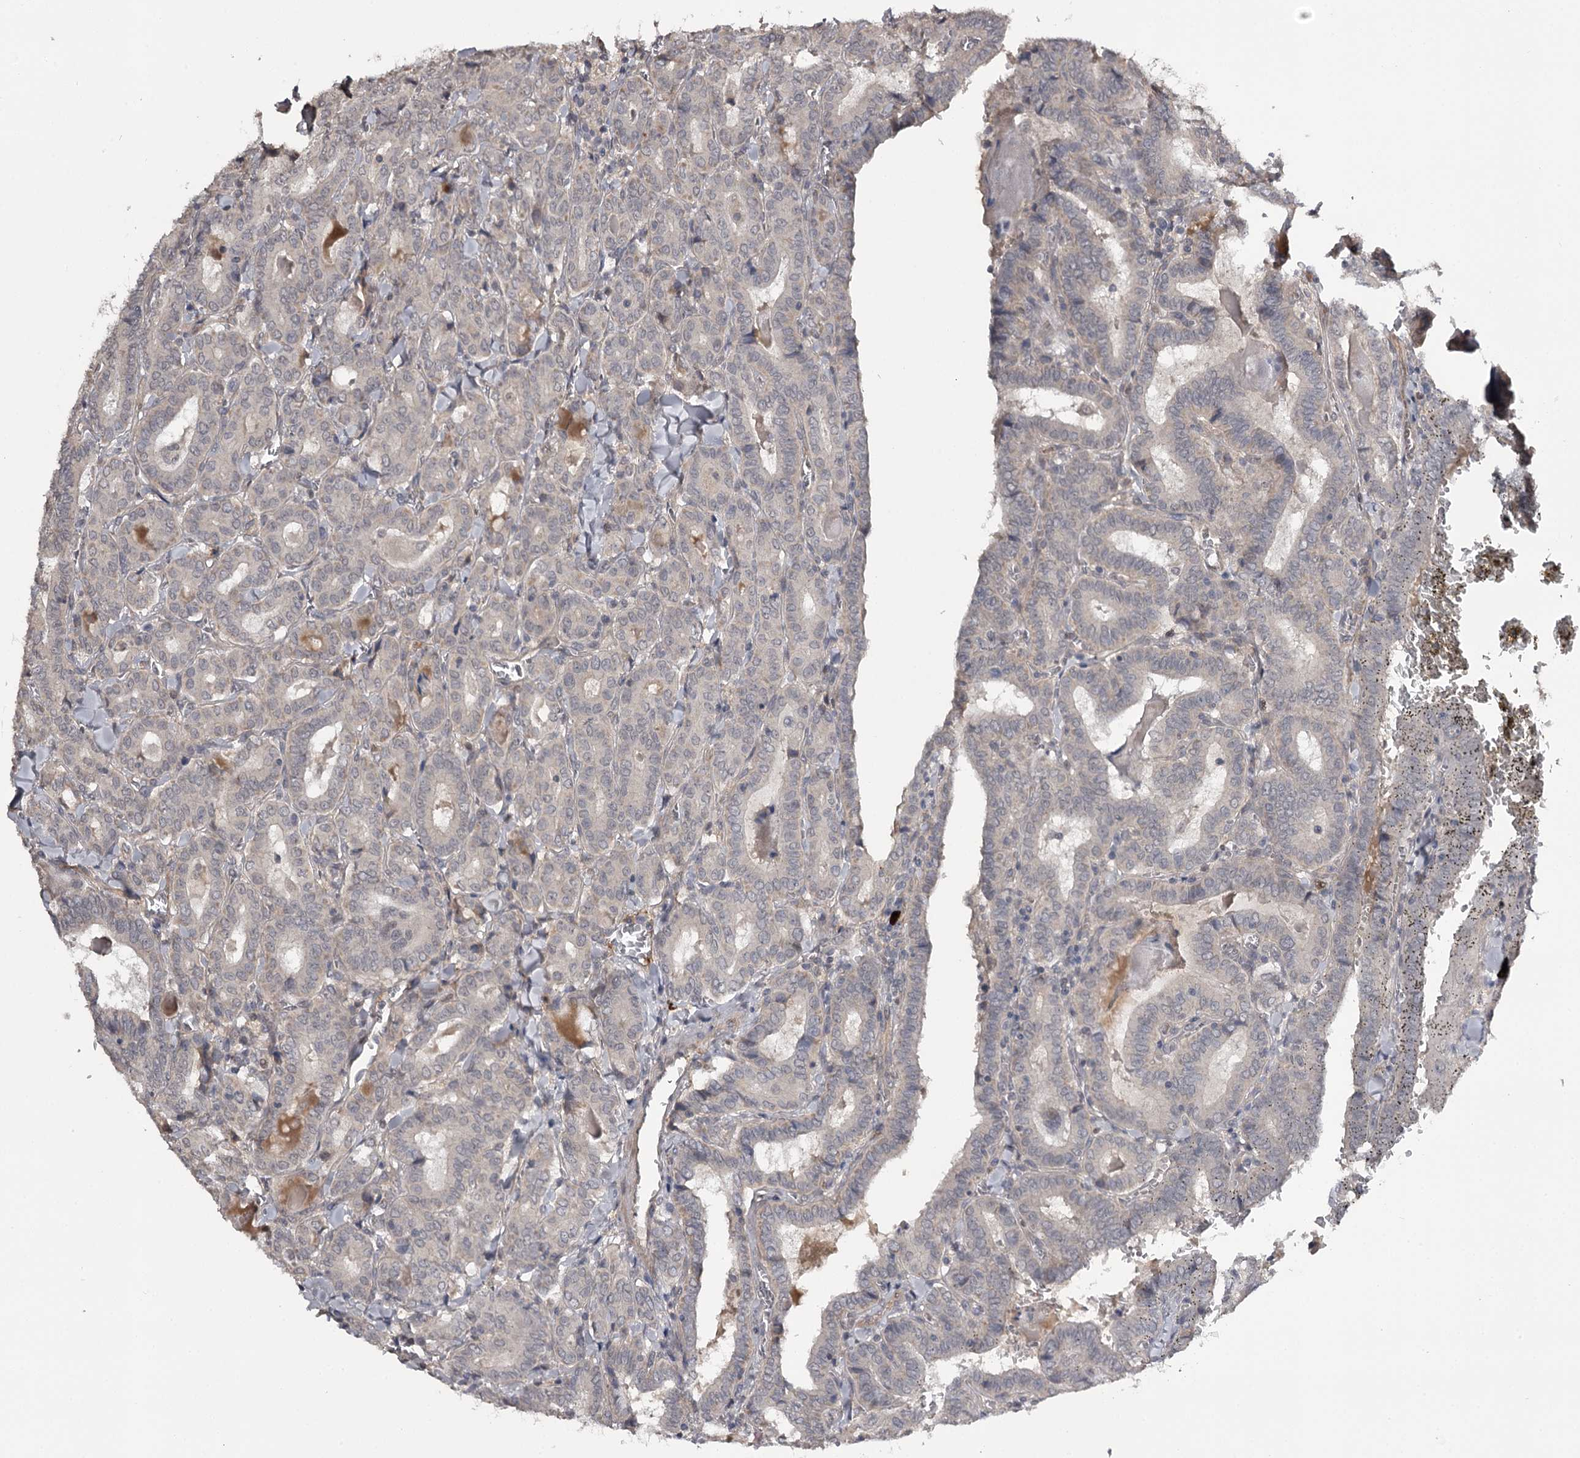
{"staining": {"intensity": "negative", "quantity": "none", "location": "none"}, "tissue": "thyroid cancer", "cell_type": "Tumor cells", "image_type": "cancer", "snomed": [{"axis": "morphology", "description": "Papillary adenocarcinoma, NOS"}, {"axis": "topography", "description": "Thyroid gland"}], "caption": "Human thyroid cancer stained for a protein using immunohistochemistry (IHC) demonstrates no staining in tumor cells.", "gene": "CWF19L2", "patient": {"sex": "female", "age": 72}}